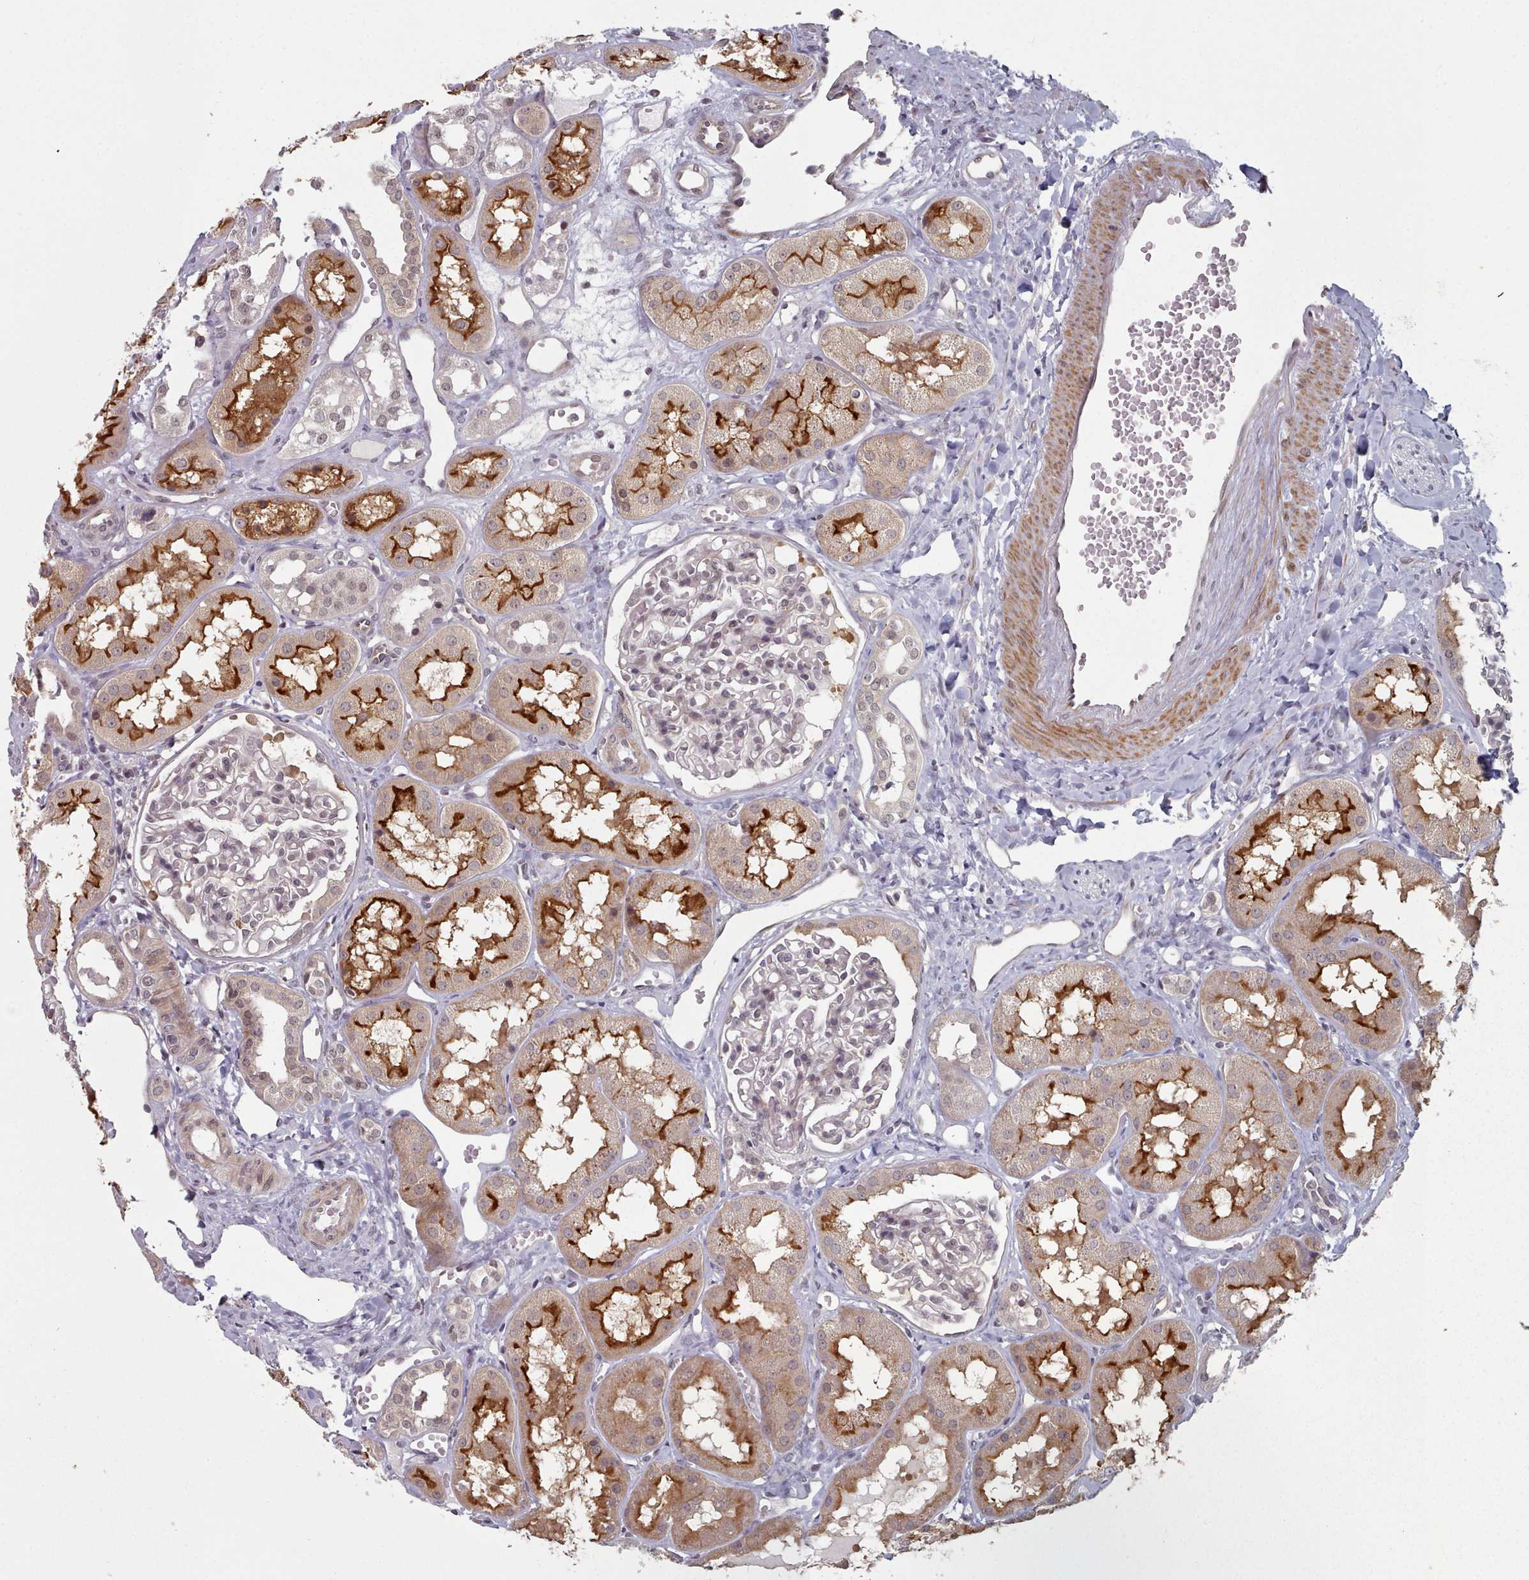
{"staining": {"intensity": "negative", "quantity": "none", "location": "none"}, "tissue": "kidney", "cell_type": "Cells in glomeruli", "image_type": "normal", "snomed": [{"axis": "morphology", "description": "Normal tissue, NOS"}, {"axis": "topography", "description": "Kidney"}], "caption": "Normal kidney was stained to show a protein in brown. There is no significant staining in cells in glomeruli. (Brightfield microscopy of DAB IHC at high magnification).", "gene": "HYAL3", "patient": {"sex": "male", "age": 16}}